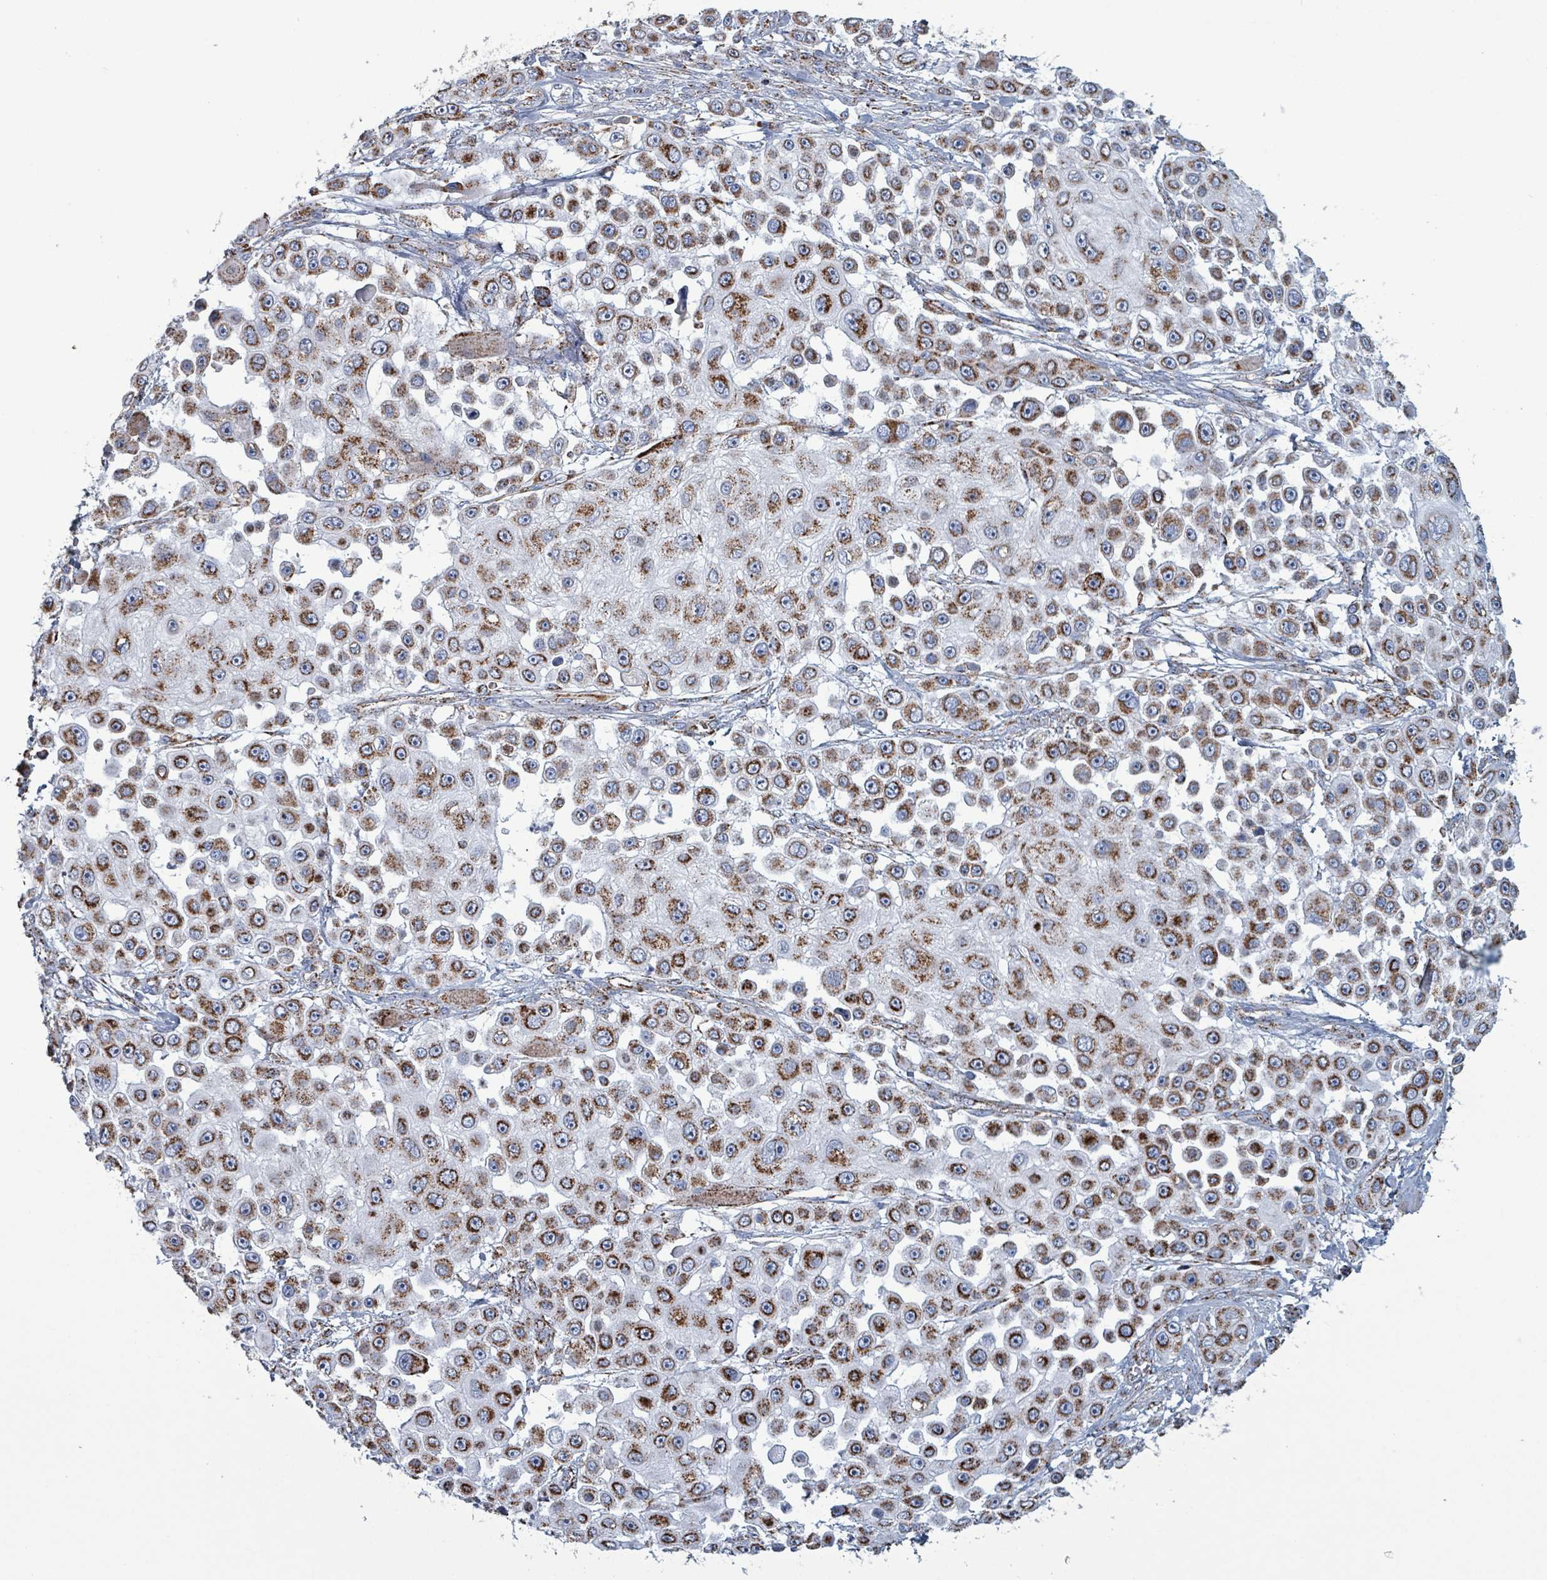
{"staining": {"intensity": "strong", "quantity": "25%-75%", "location": "cytoplasmic/membranous"}, "tissue": "skin cancer", "cell_type": "Tumor cells", "image_type": "cancer", "snomed": [{"axis": "morphology", "description": "Squamous cell carcinoma, NOS"}, {"axis": "topography", "description": "Skin"}], "caption": "High-power microscopy captured an IHC image of squamous cell carcinoma (skin), revealing strong cytoplasmic/membranous staining in about 25%-75% of tumor cells.", "gene": "IDH3B", "patient": {"sex": "male", "age": 67}}